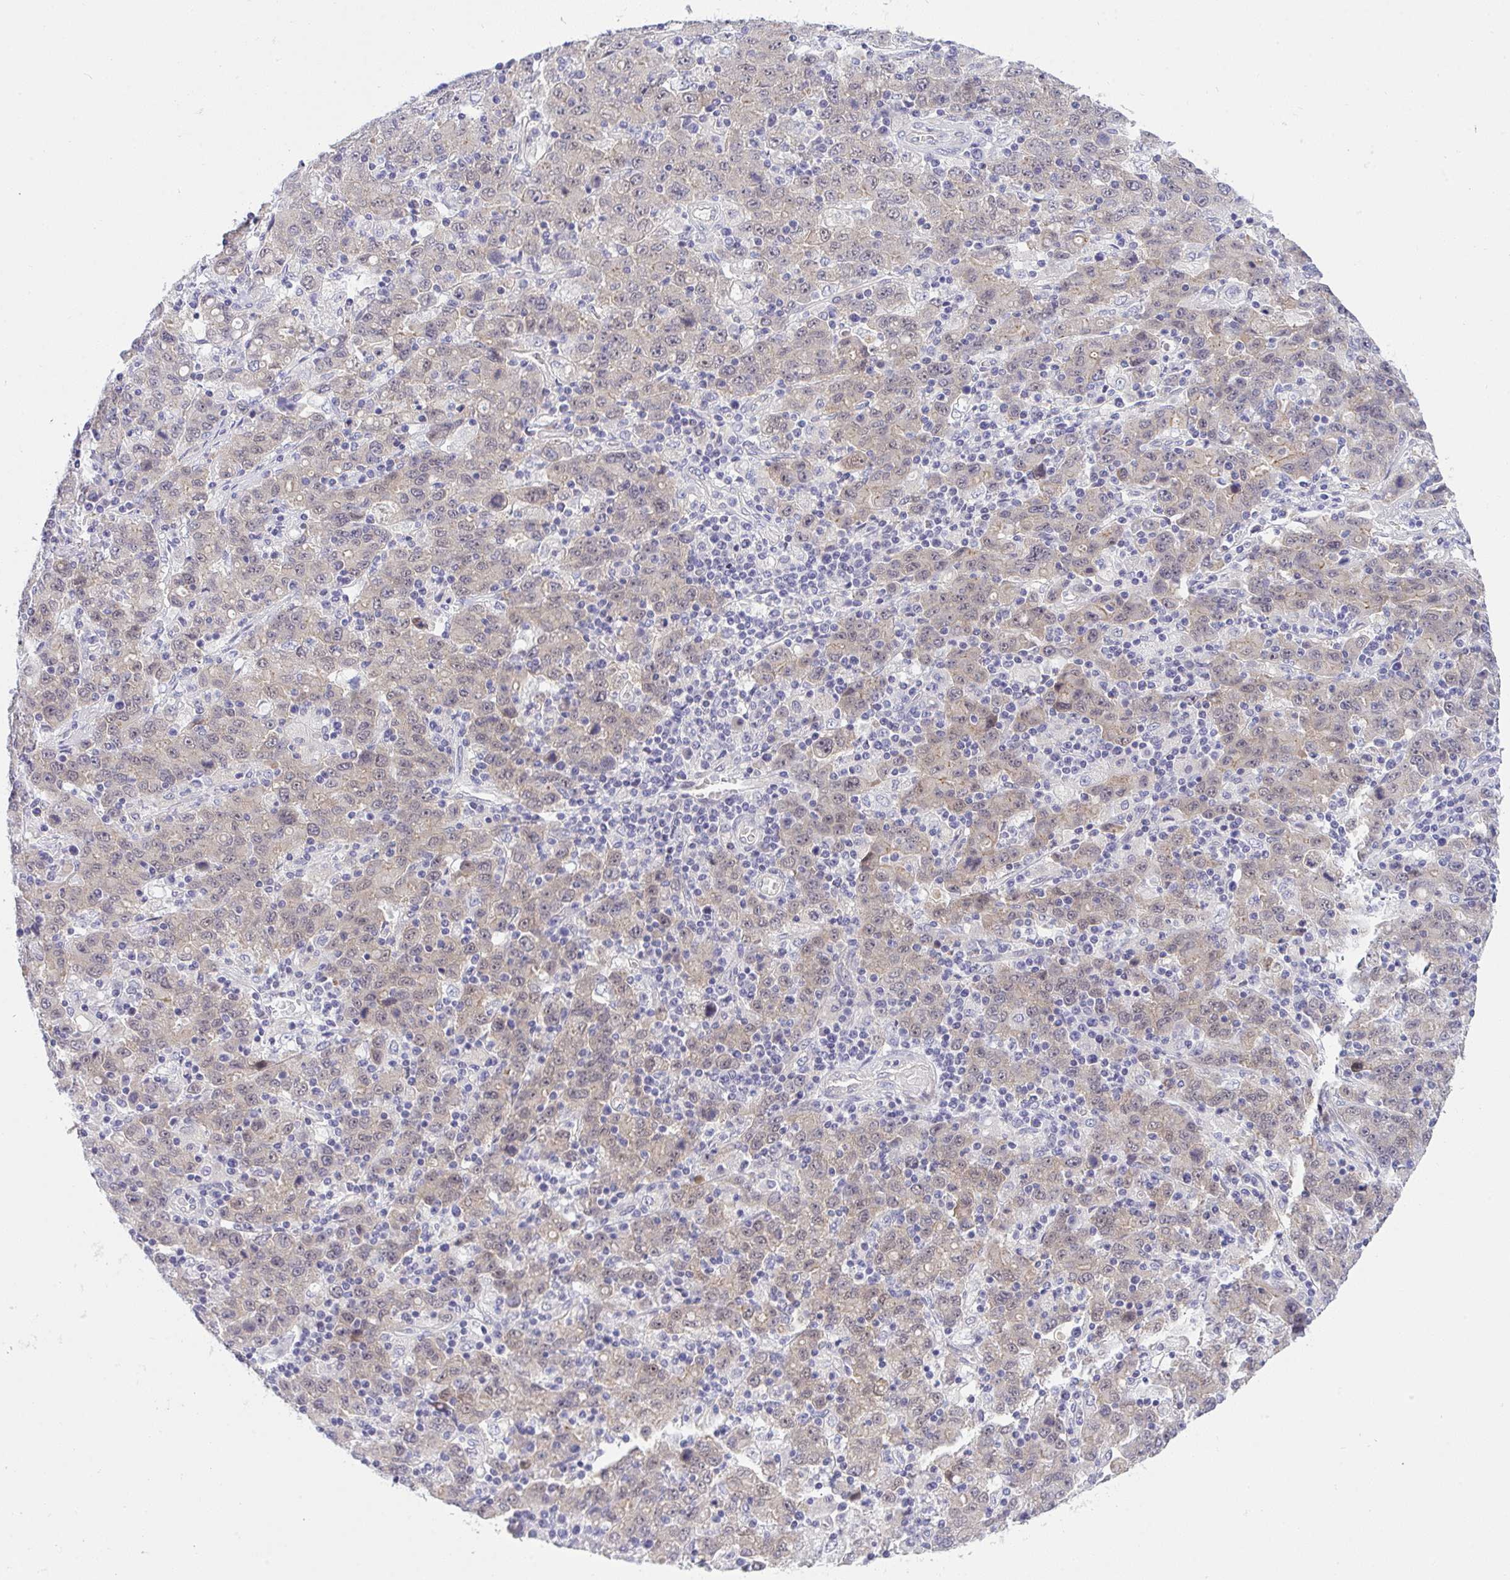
{"staining": {"intensity": "weak", "quantity": ">75%", "location": "cytoplasmic/membranous,nuclear"}, "tissue": "stomach cancer", "cell_type": "Tumor cells", "image_type": "cancer", "snomed": [{"axis": "morphology", "description": "Adenocarcinoma, NOS"}, {"axis": "topography", "description": "Stomach, upper"}], "caption": "Weak cytoplasmic/membranous and nuclear positivity is seen in approximately >75% of tumor cells in stomach cancer. Immunohistochemistry stains the protein of interest in brown and the nuclei are stained blue.", "gene": "HOXD12", "patient": {"sex": "male", "age": 69}}